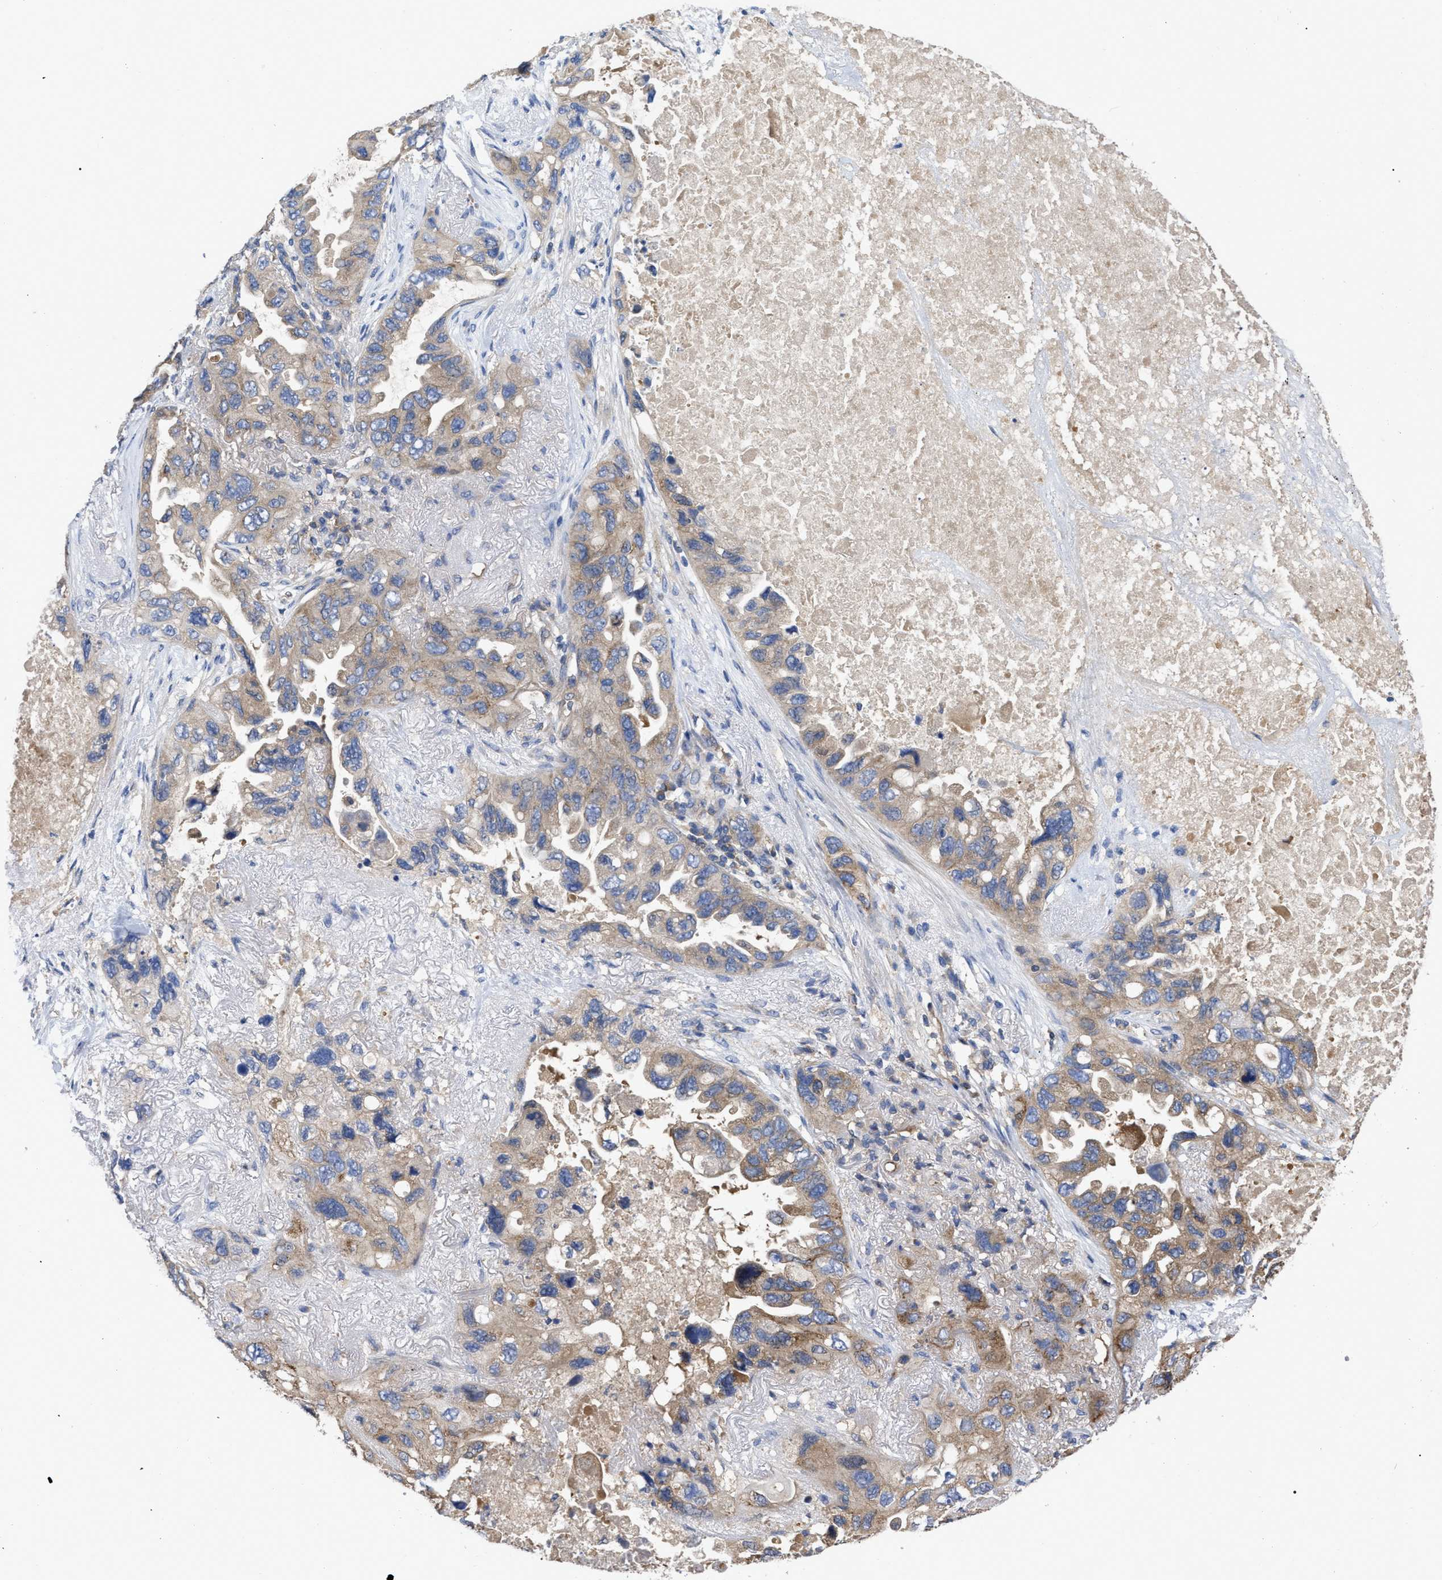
{"staining": {"intensity": "moderate", "quantity": ">75%", "location": "cytoplasmic/membranous"}, "tissue": "lung cancer", "cell_type": "Tumor cells", "image_type": "cancer", "snomed": [{"axis": "morphology", "description": "Squamous cell carcinoma, NOS"}, {"axis": "topography", "description": "Lung"}], "caption": "A photomicrograph showing moderate cytoplasmic/membranous expression in about >75% of tumor cells in squamous cell carcinoma (lung), as visualized by brown immunohistochemical staining.", "gene": "RAP1GDS1", "patient": {"sex": "female", "age": 73}}